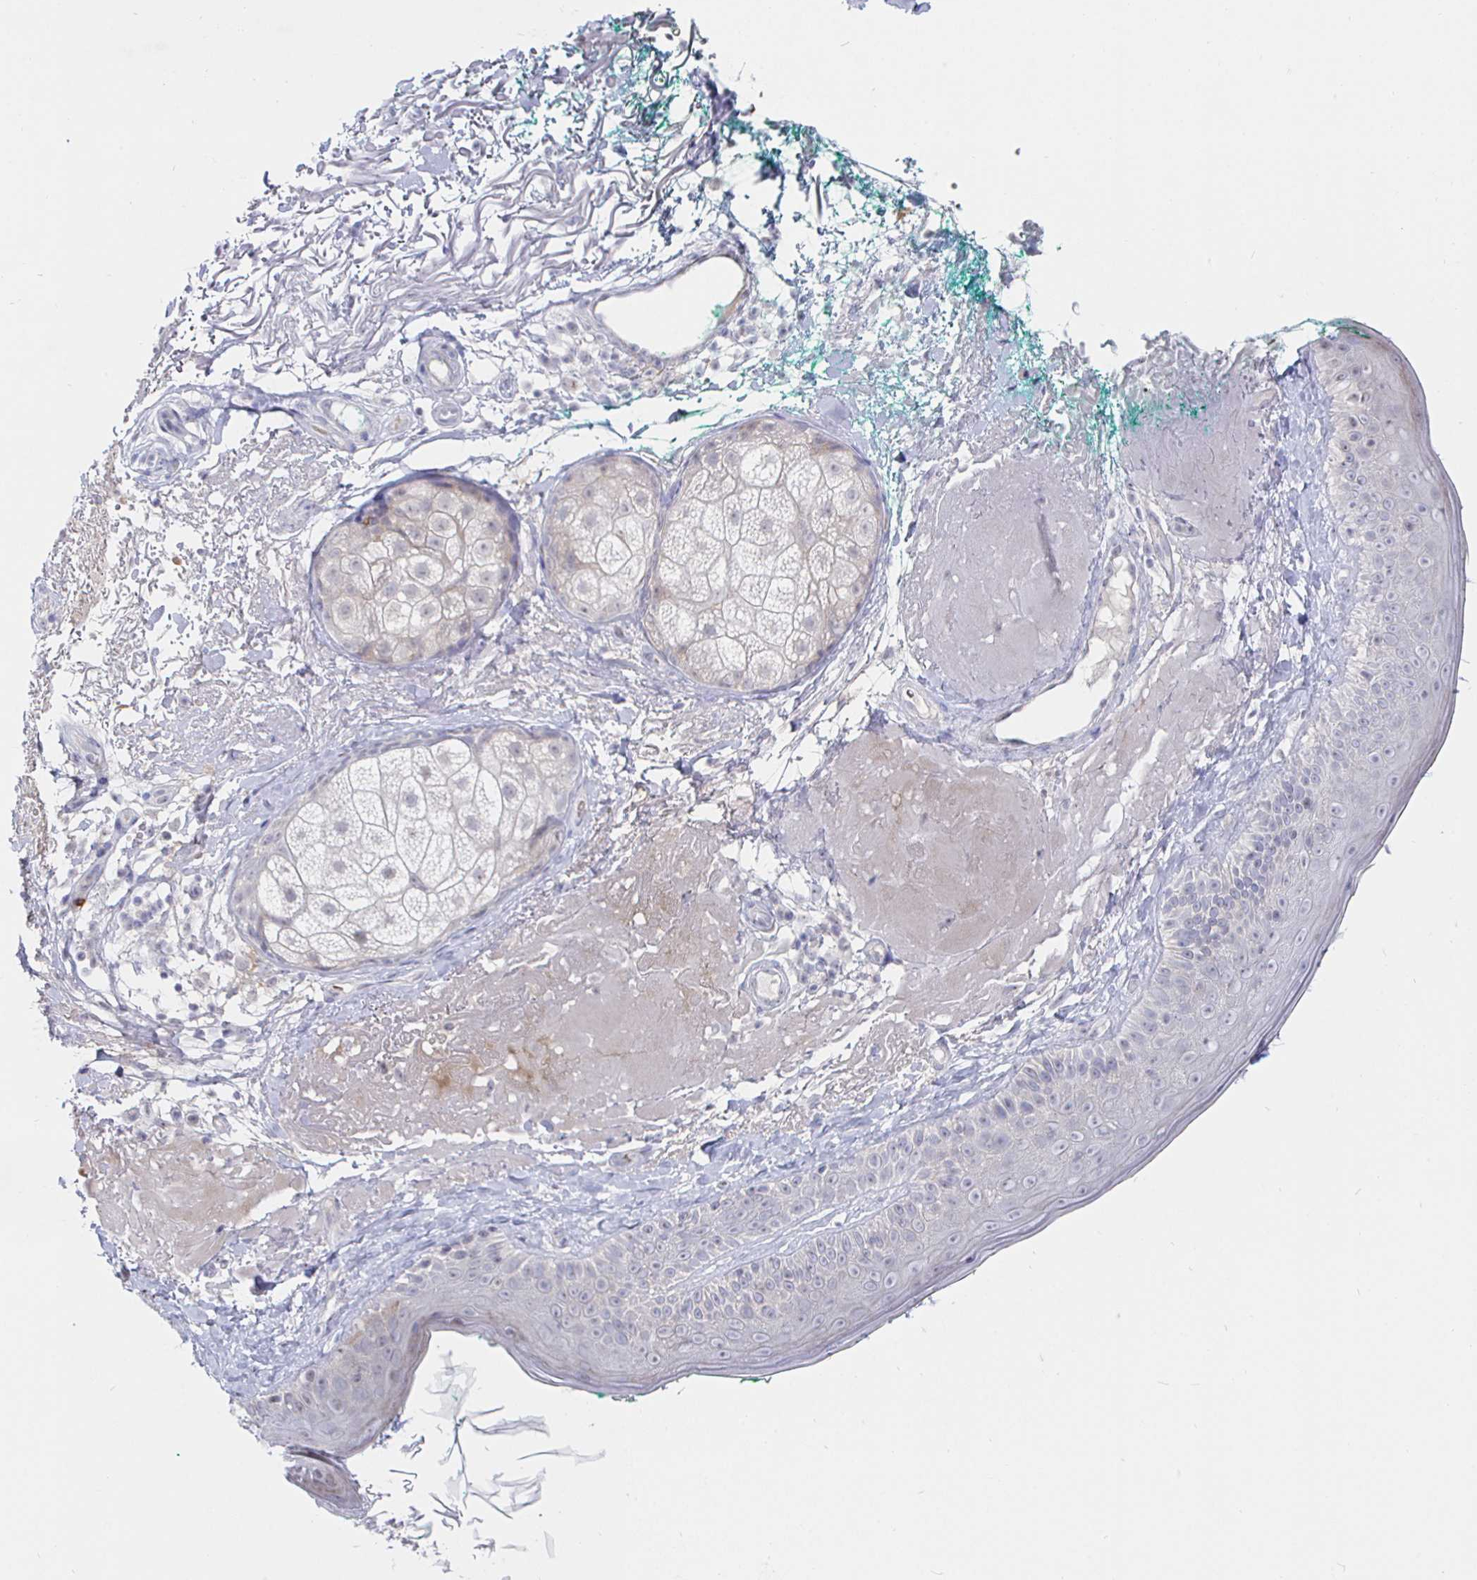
{"staining": {"intensity": "negative", "quantity": "none", "location": "none"}, "tissue": "skin", "cell_type": "Fibroblasts", "image_type": "normal", "snomed": [{"axis": "morphology", "description": "Normal tissue, NOS"}, {"axis": "topography", "description": "Skin"}], "caption": "Immunohistochemistry (IHC) histopathology image of unremarkable skin: skin stained with DAB displays no significant protein staining in fibroblasts.", "gene": "LRRC23", "patient": {"sex": "male", "age": 73}}